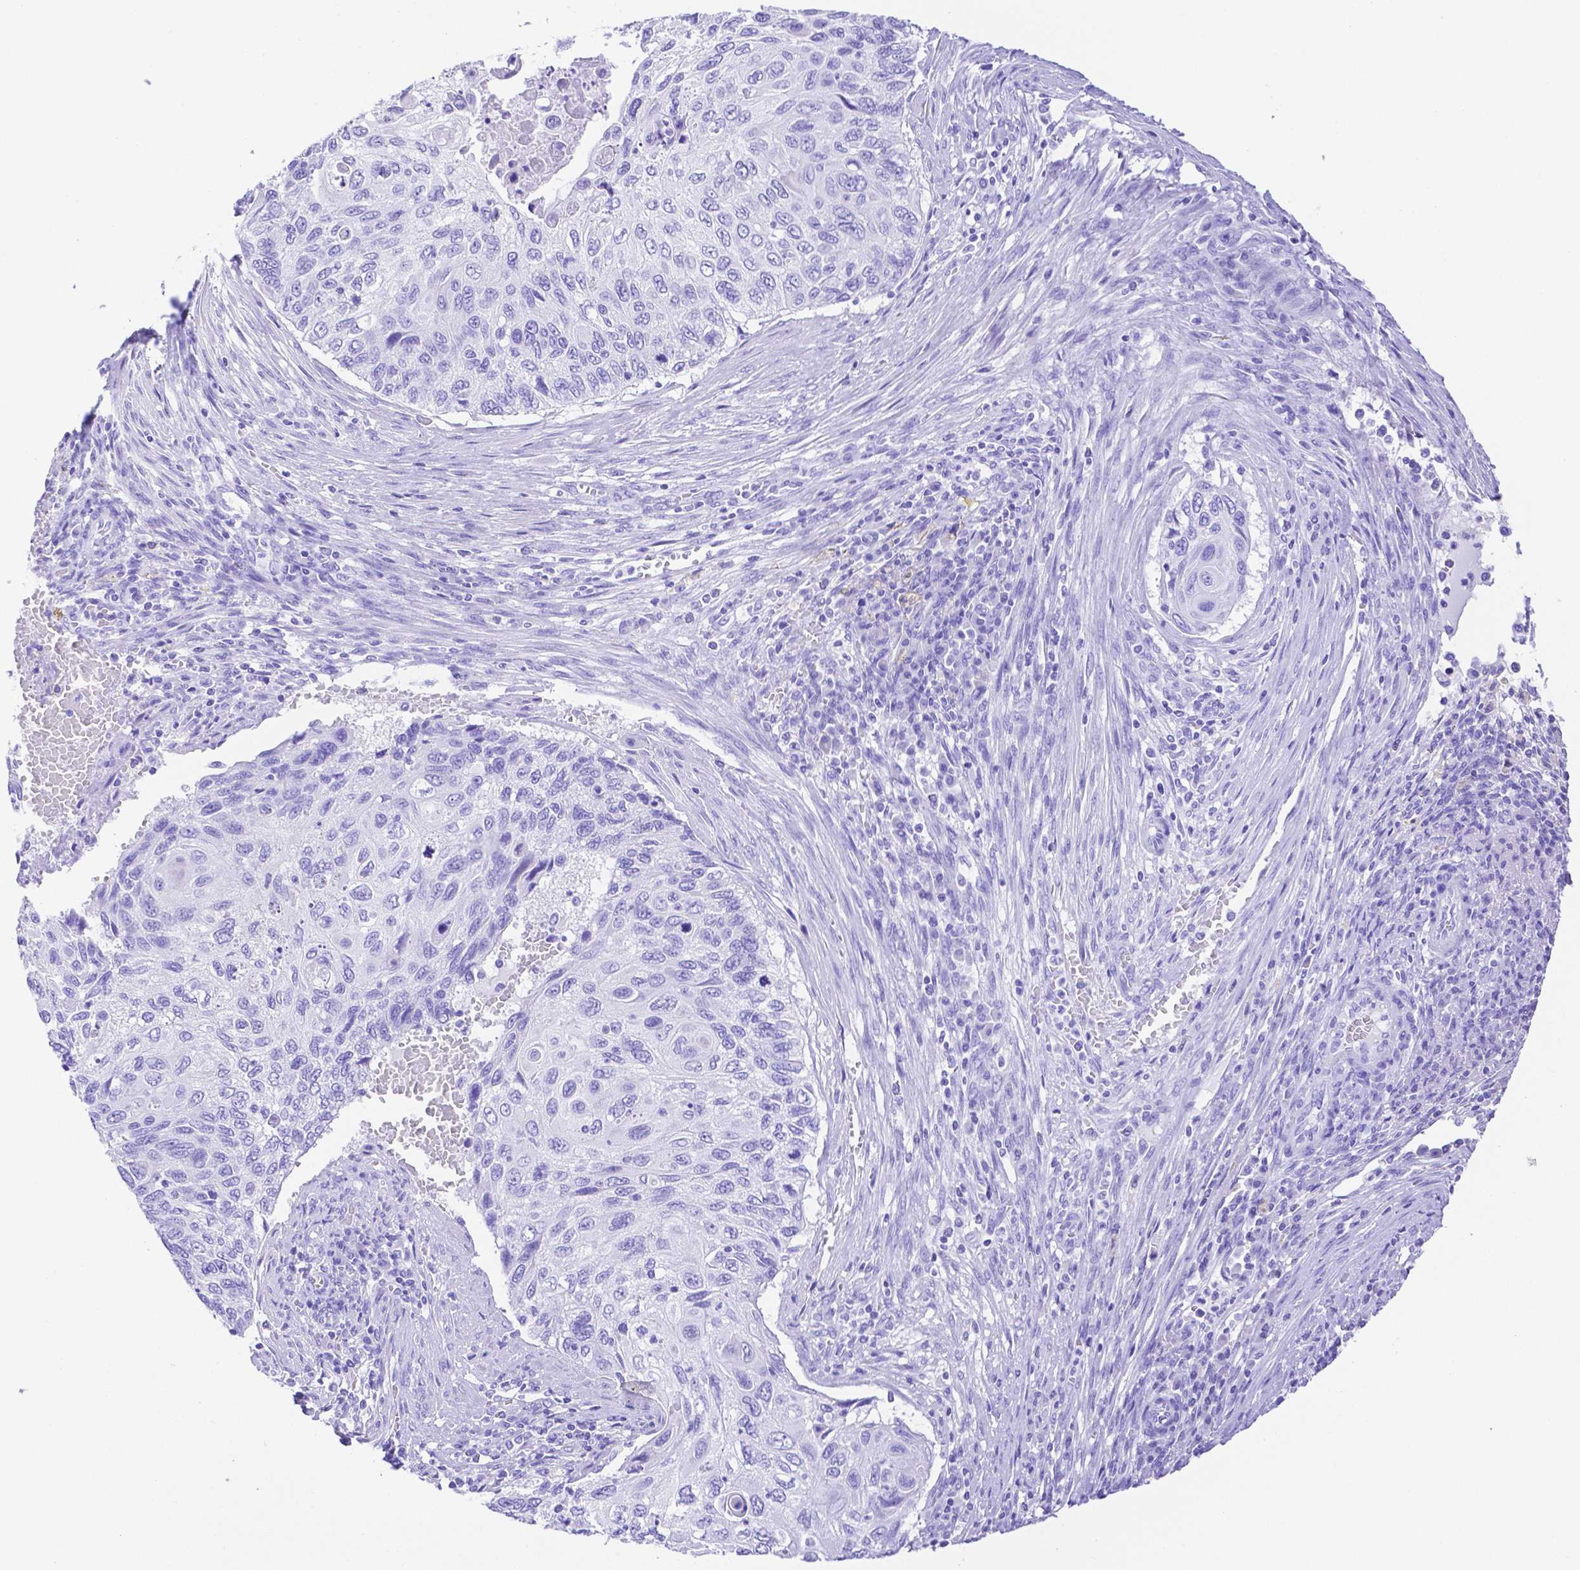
{"staining": {"intensity": "negative", "quantity": "none", "location": "none"}, "tissue": "cervical cancer", "cell_type": "Tumor cells", "image_type": "cancer", "snomed": [{"axis": "morphology", "description": "Squamous cell carcinoma, NOS"}, {"axis": "topography", "description": "Cervix"}], "caption": "High power microscopy histopathology image of an immunohistochemistry image of cervical cancer, revealing no significant positivity in tumor cells.", "gene": "SMR3A", "patient": {"sex": "female", "age": 70}}